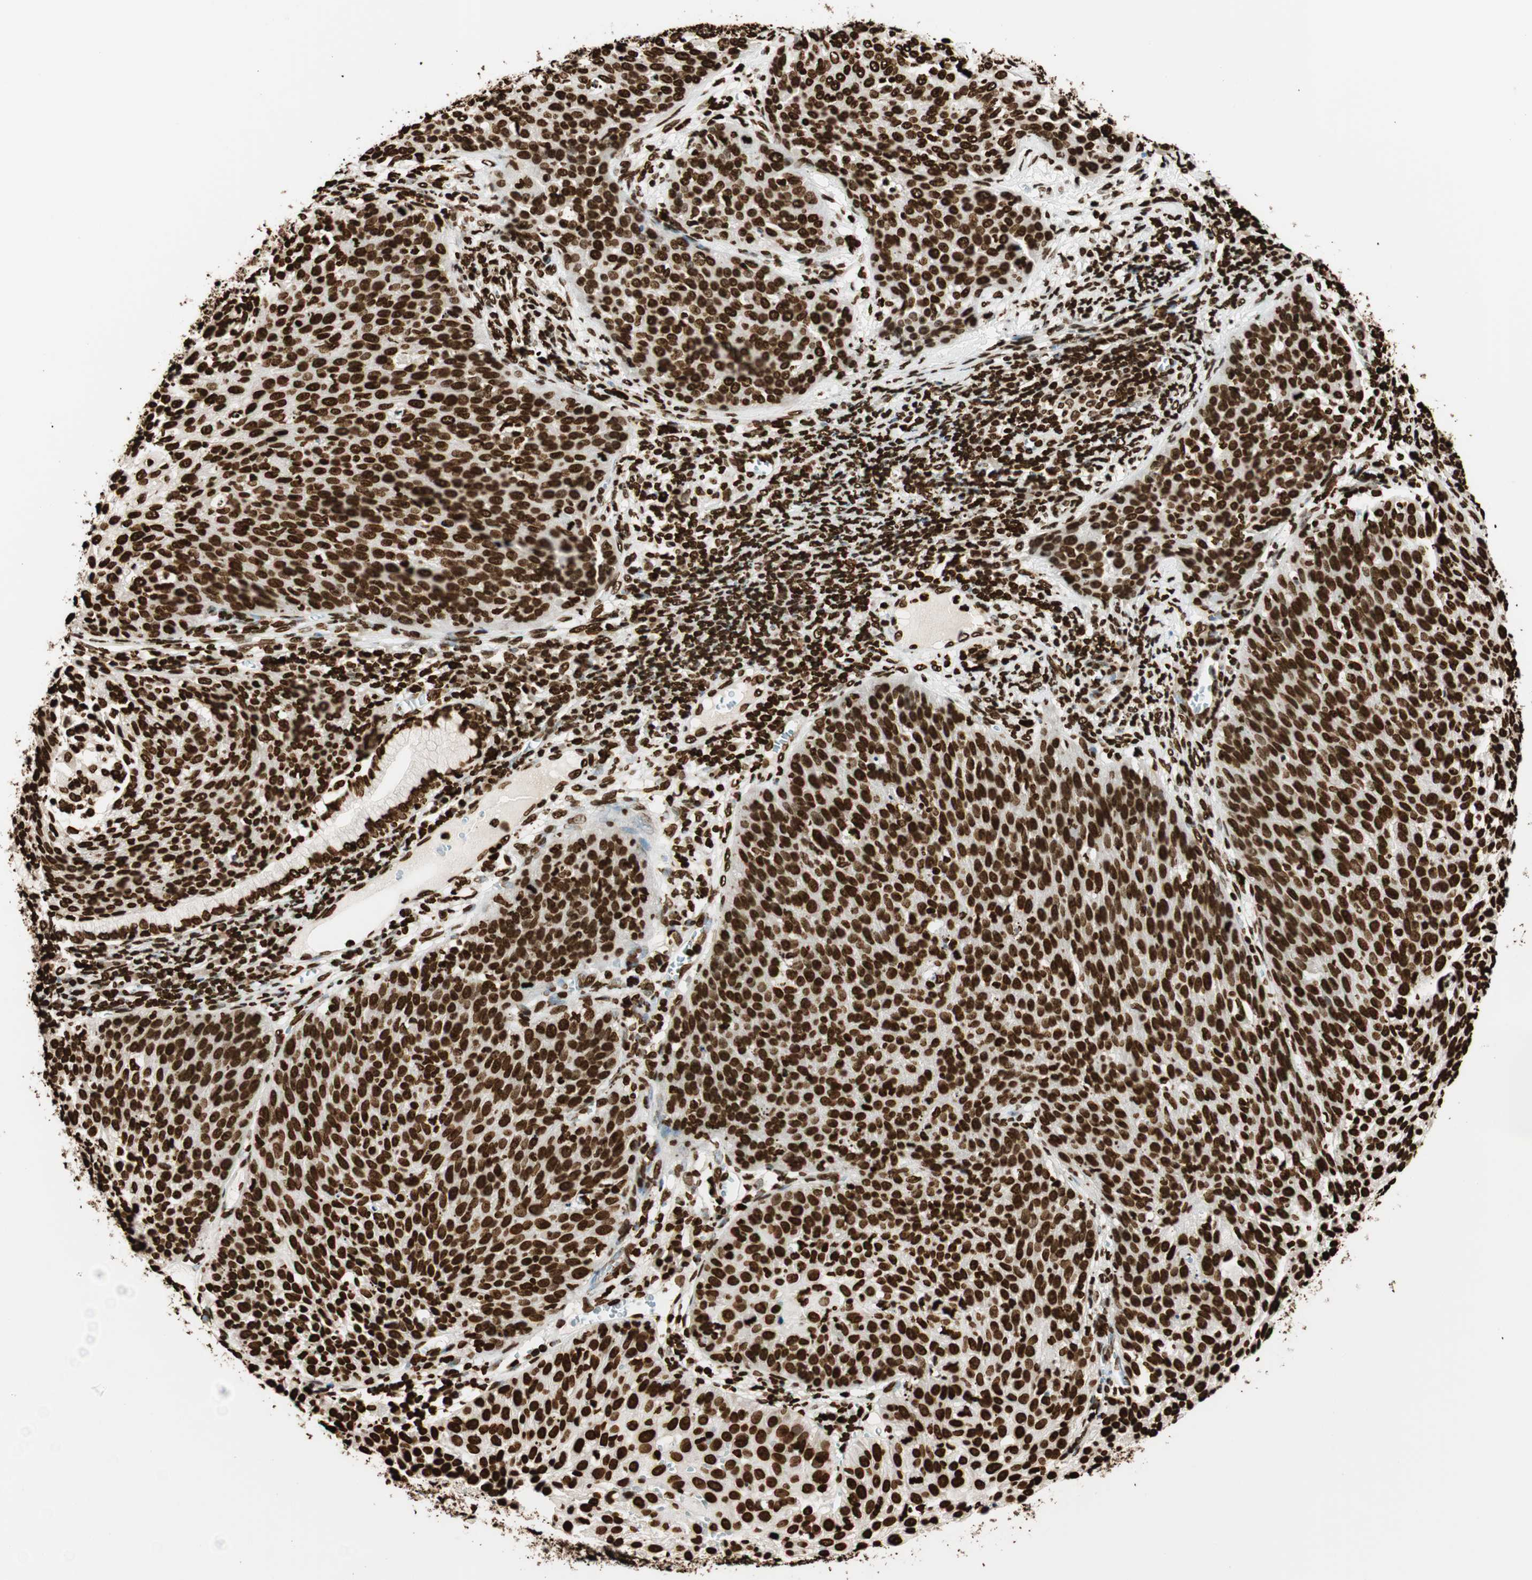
{"staining": {"intensity": "strong", "quantity": ">75%", "location": "nuclear"}, "tissue": "cervical cancer", "cell_type": "Tumor cells", "image_type": "cancer", "snomed": [{"axis": "morphology", "description": "Squamous cell carcinoma, NOS"}, {"axis": "topography", "description": "Cervix"}], "caption": "High-magnification brightfield microscopy of squamous cell carcinoma (cervical) stained with DAB (brown) and counterstained with hematoxylin (blue). tumor cells exhibit strong nuclear expression is present in about>75% of cells.", "gene": "GLI2", "patient": {"sex": "female", "age": 38}}